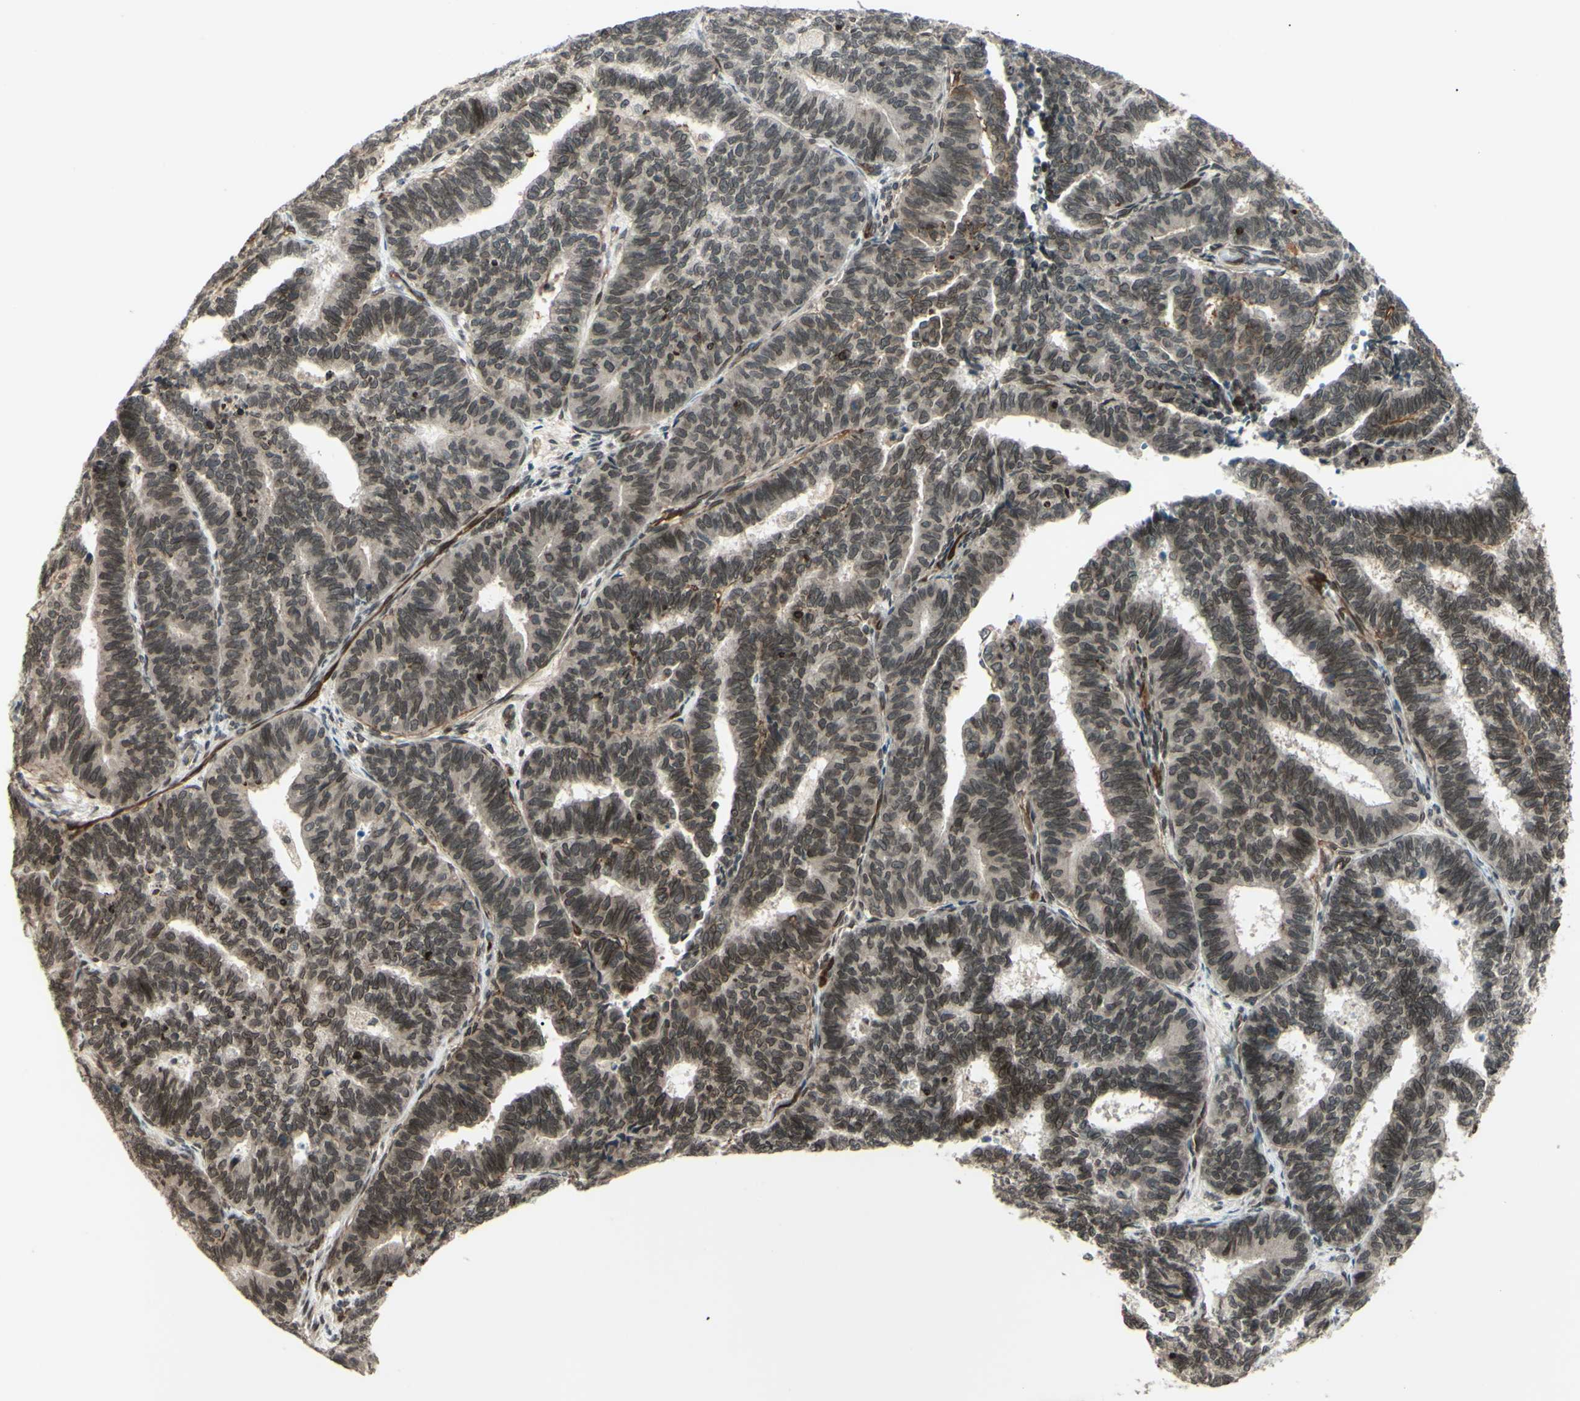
{"staining": {"intensity": "weak", "quantity": "25%-75%", "location": "cytoplasmic/membranous,nuclear"}, "tissue": "endometrial cancer", "cell_type": "Tumor cells", "image_type": "cancer", "snomed": [{"axis": "morphology", "description": "Adenocarcinoma, NOS"}, {"axis": "topography", "description": "Endometrium"}], "caption": "Endometrial cancer stained for a protein (brown) exhibits weak cytoplasmic/membranous and nuclear positive positivity in about 25%-75% of tumor cells.", "gene": "MLF2", "patient": {"sex": "female", "age": 70}}